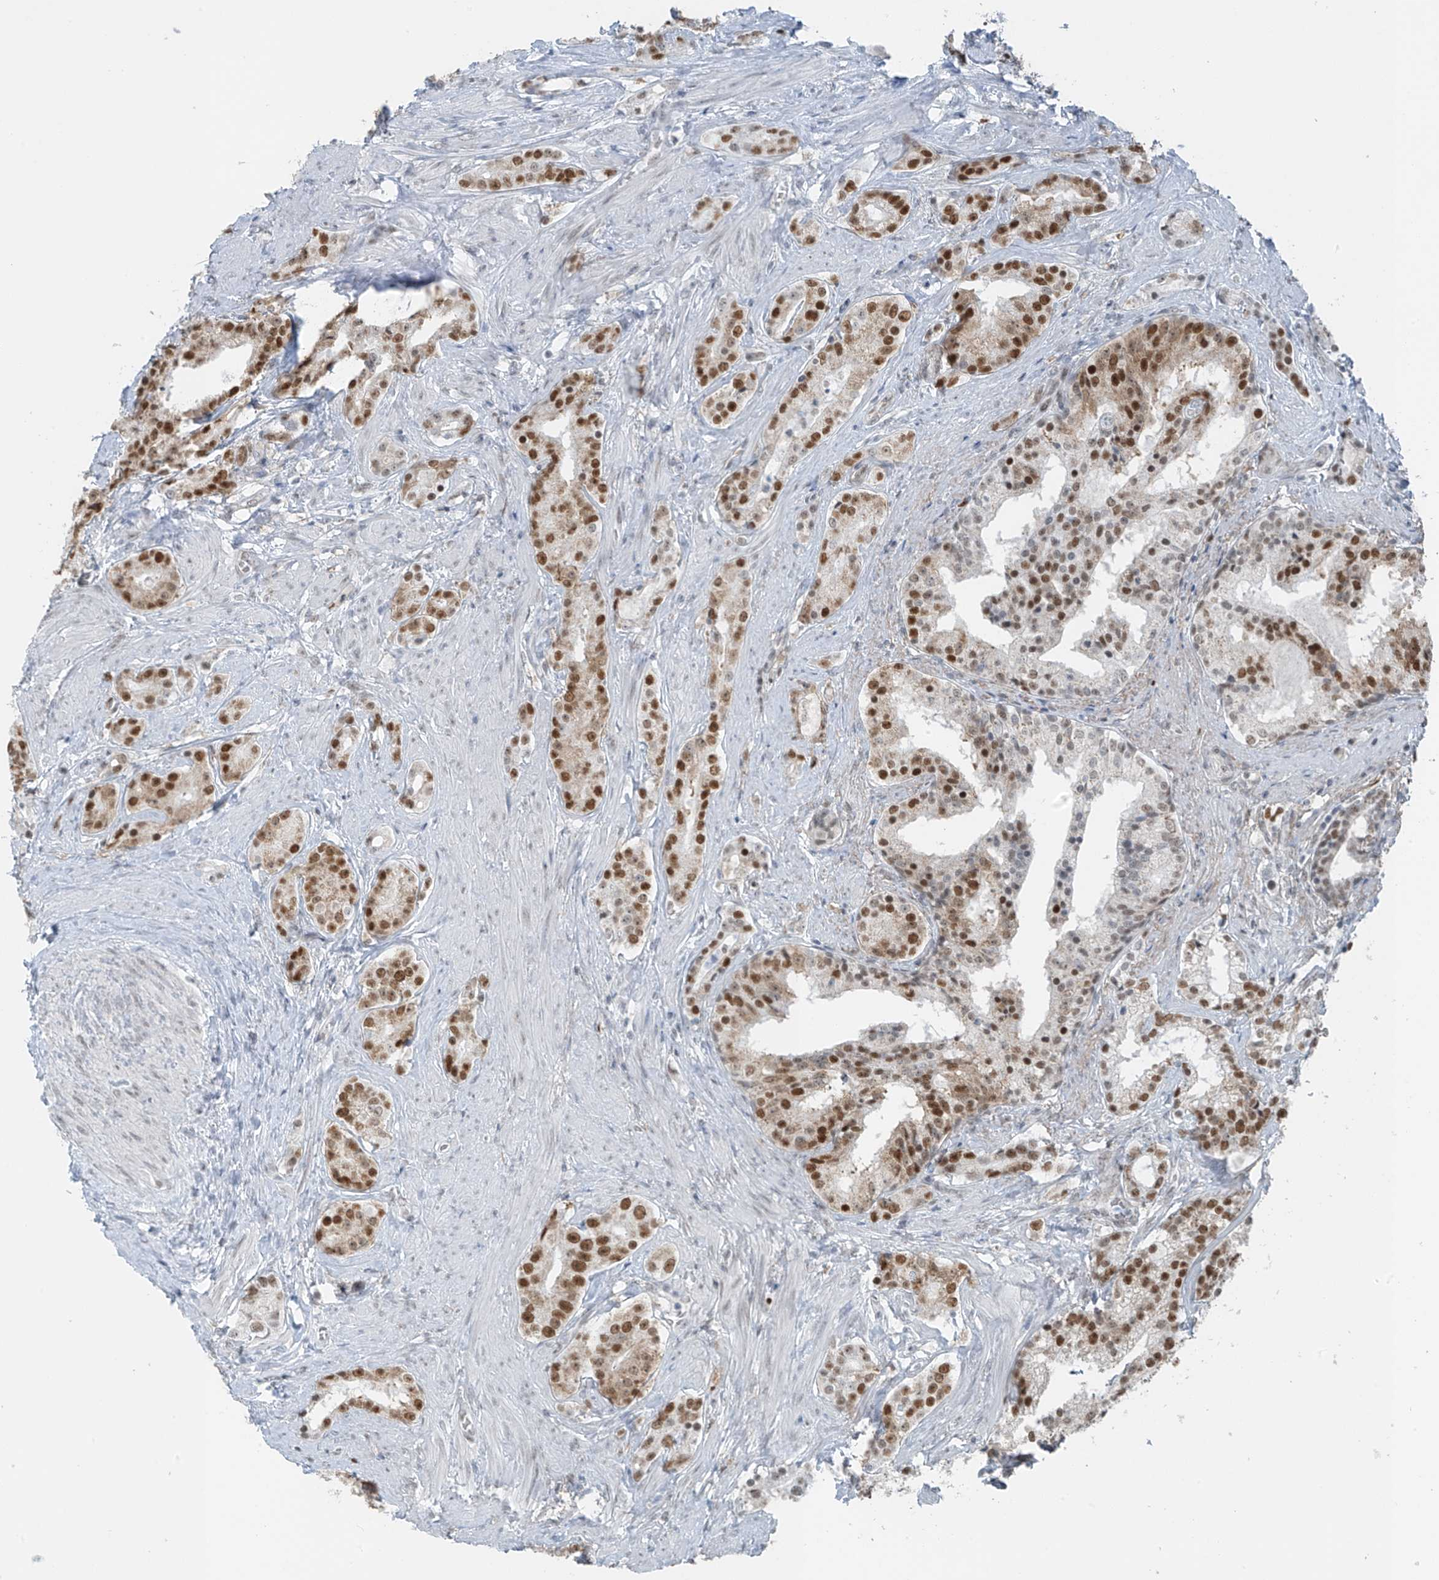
{"staining": {"intensity": "moderate", "quantity": ">75%", "location": "nuclear"}, "tissue": "prostate cancer", "cell_type": "Tumor cells", "image_type": "cancer", "snomed": [{"axis": "morphology", "description": "Adenocarcinoma, High grade"}, {"axis": "topography", "description": "Prostate"}], "caption": "Prostate cancer (high-grade adenocarcinoma) stained with a protein marker displays moderate staining in tumor cells.", "gene": "WRNIP1", "patient": {"sex": "male", "age": 58}}